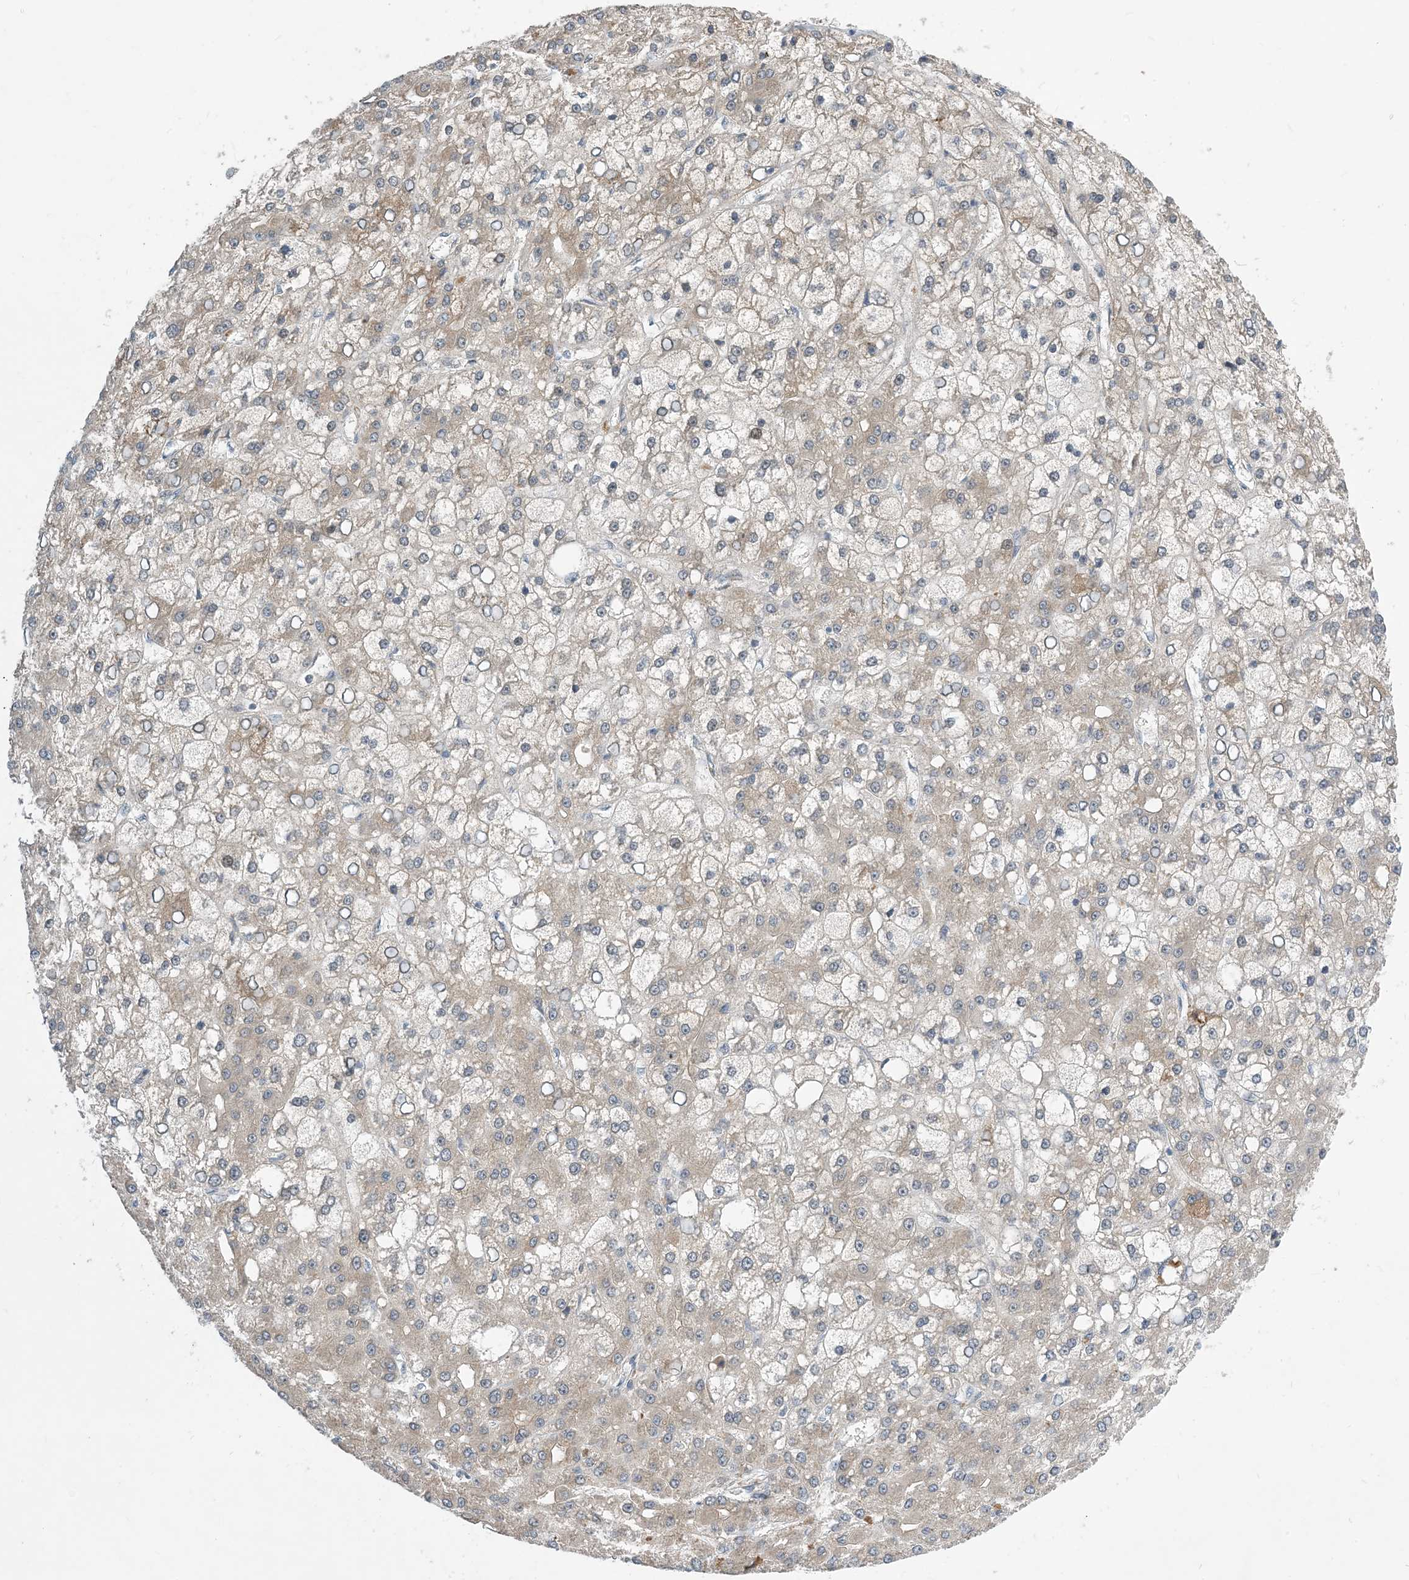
{"staining": {"intensity": "weak", "quantity": "<25%", "location": "cytoplasmic/membranous"}, "tissue": "liver cancer", "cell_type": "Tumor cells", "image_type": "cancer", "snomed": [{"axis": "morphology", "description": "Carcinoma, Hepatocellular, NOS"}, {"axis": "topography", "description": "Liver"}], "caption": "Protein analysis of liver cancer exhibits no significant expression in tumor cells.", "gene": "PHOSPHO2", "patient": {"sex": "male", "age": 67}}